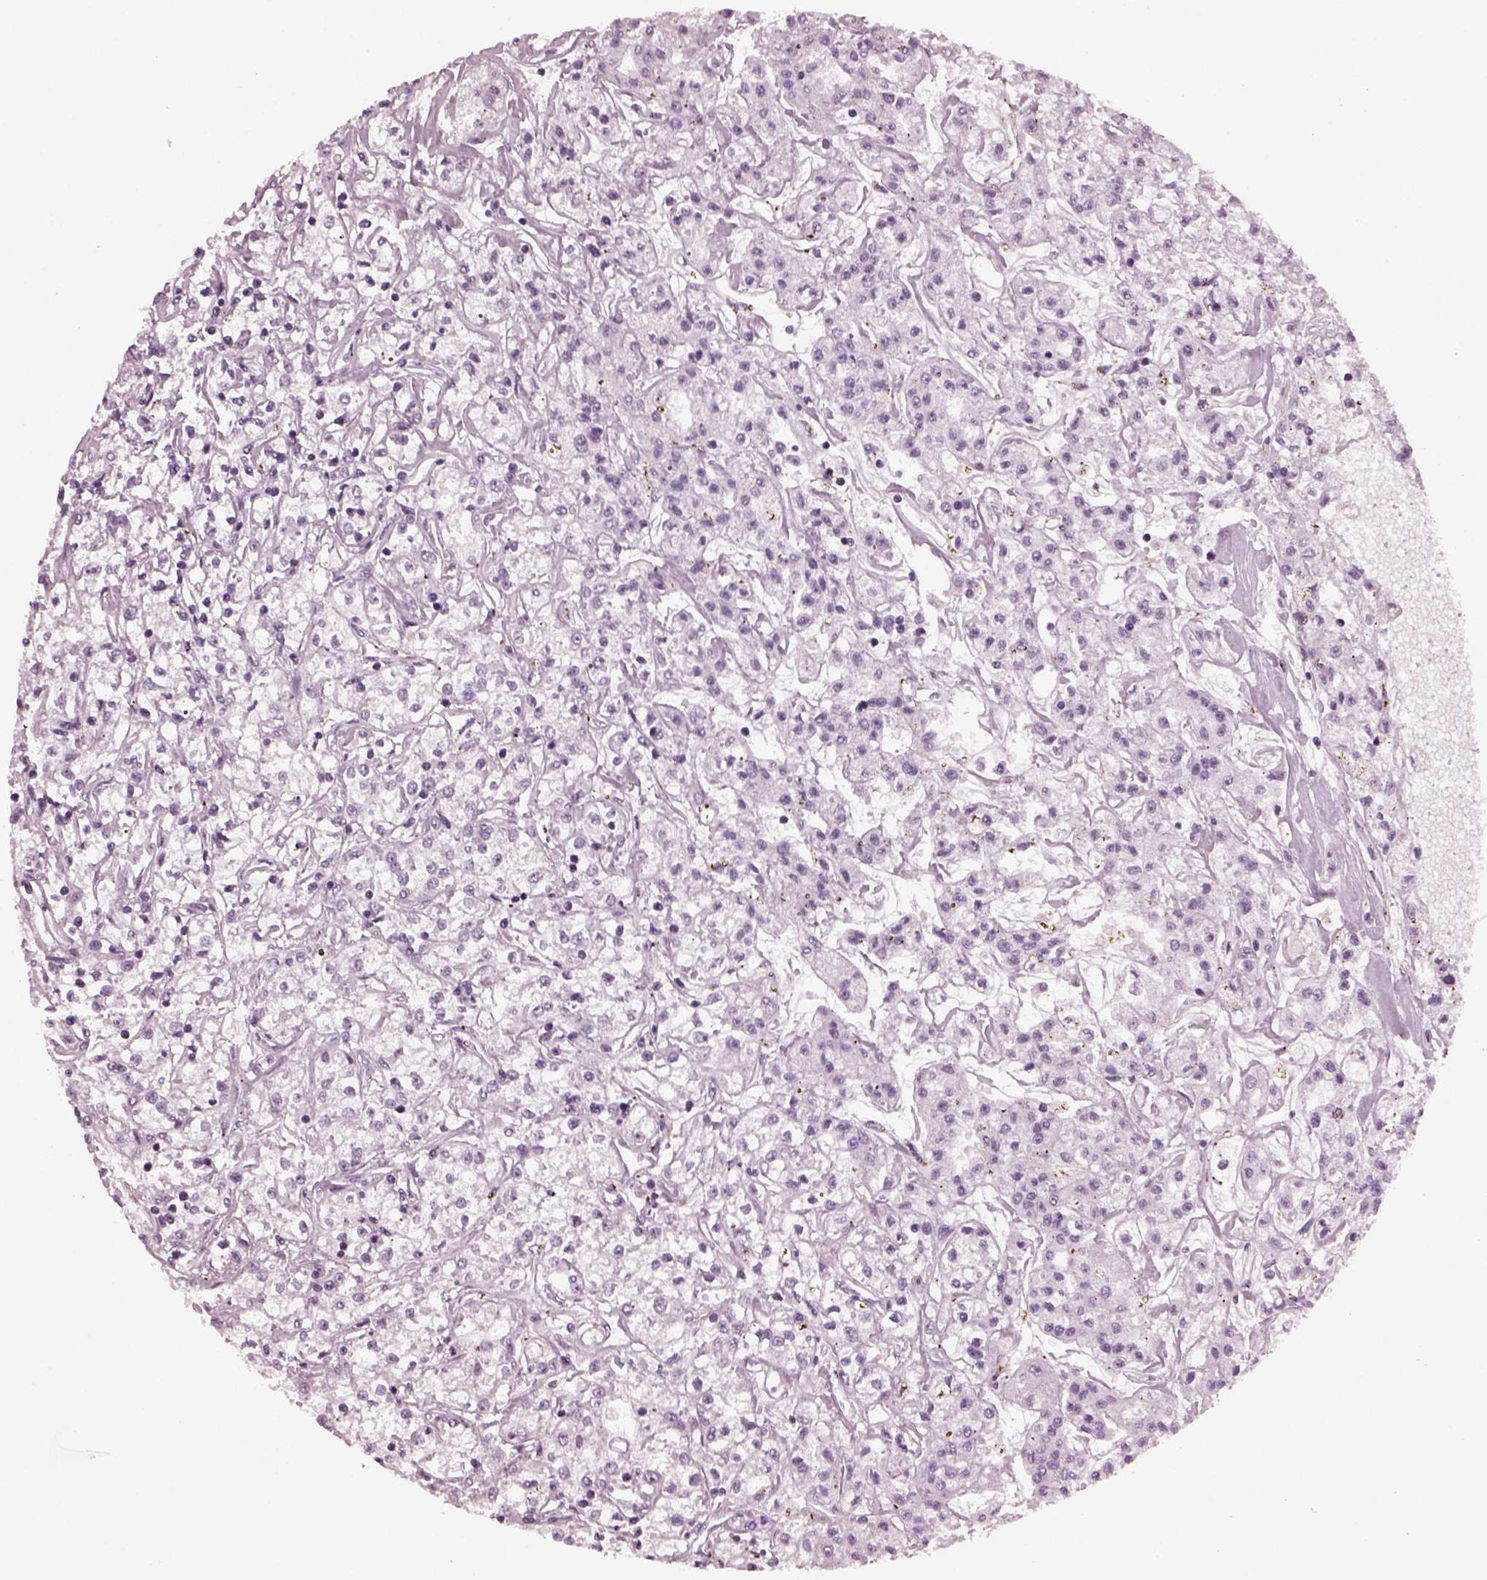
{"staining": {"intensity": "negative", "quantity": "none", "location": "none"}, "tissue": "renal cancer", "cell_type": "Tumor cells", "image_type": "cancer", "snomed": [{"axis": "morphology", "description": "Adenocarcinoma, NOS"}, {"axis": "topography", "description": "Kidney"}], "caption": "Tumor cells show no significant protein staining in renal cancer (adenocarcinoma).", "gene": "SHTN1", "patient": {"sex": "female", "age": 59}}